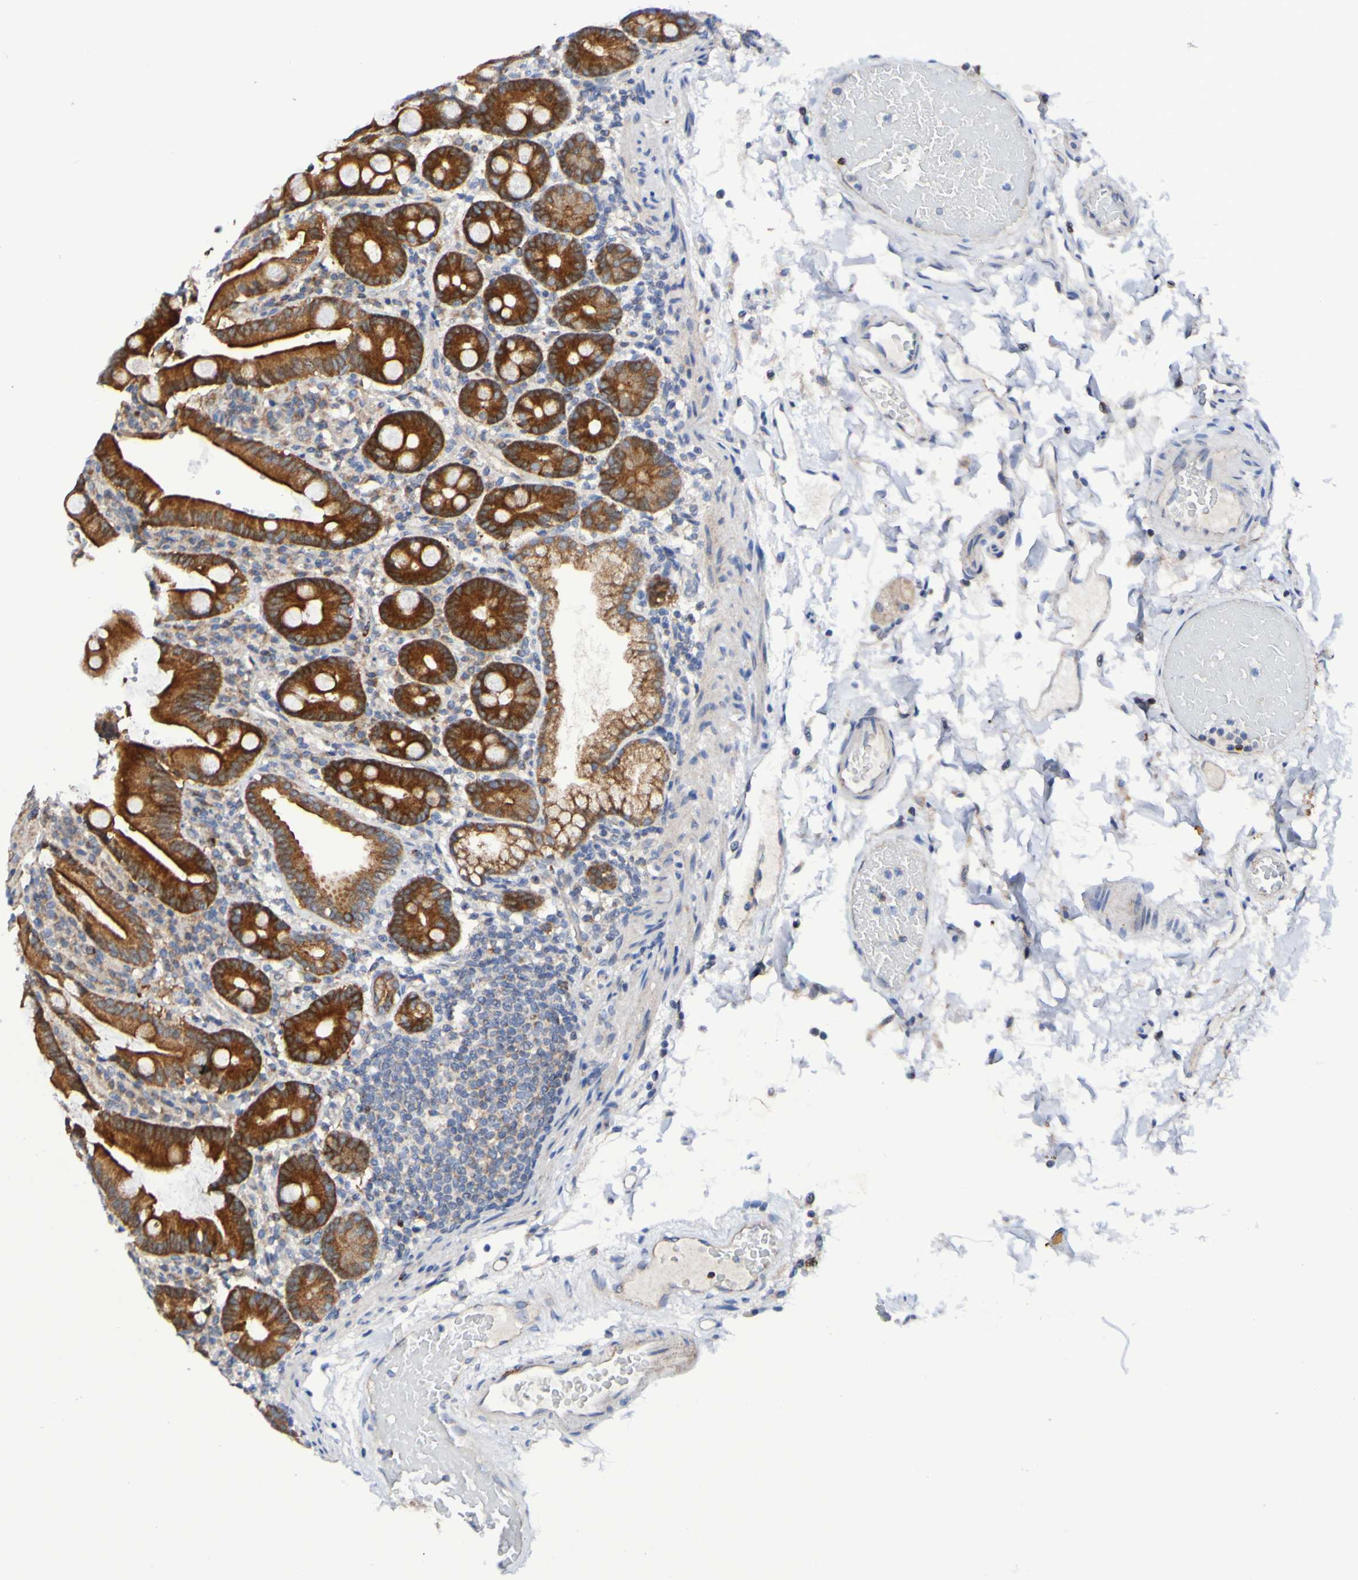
{"staining": {"intensity": "strong", "quantity": ">75%", "location": "cytoplasmic/membranous"}, "tissue": "duodenum", "cell_type": "Glandular cells", "image_type": "normal", "snomed": [{"axis": "morphology", "description": "Normal tissue, NOS"}, {"axis": "topography", "description": "Small intestine, NOS"}], "caption": "Strong cytoplasmic/membranous staining is appreciated in approximately >75% of glandular cells in unremarkable duodenum. Ihc stains the protein in brown and the nuclei are stained blue.", "gene": "GJB1", "patient": {"sex": "female", "age": 71}}